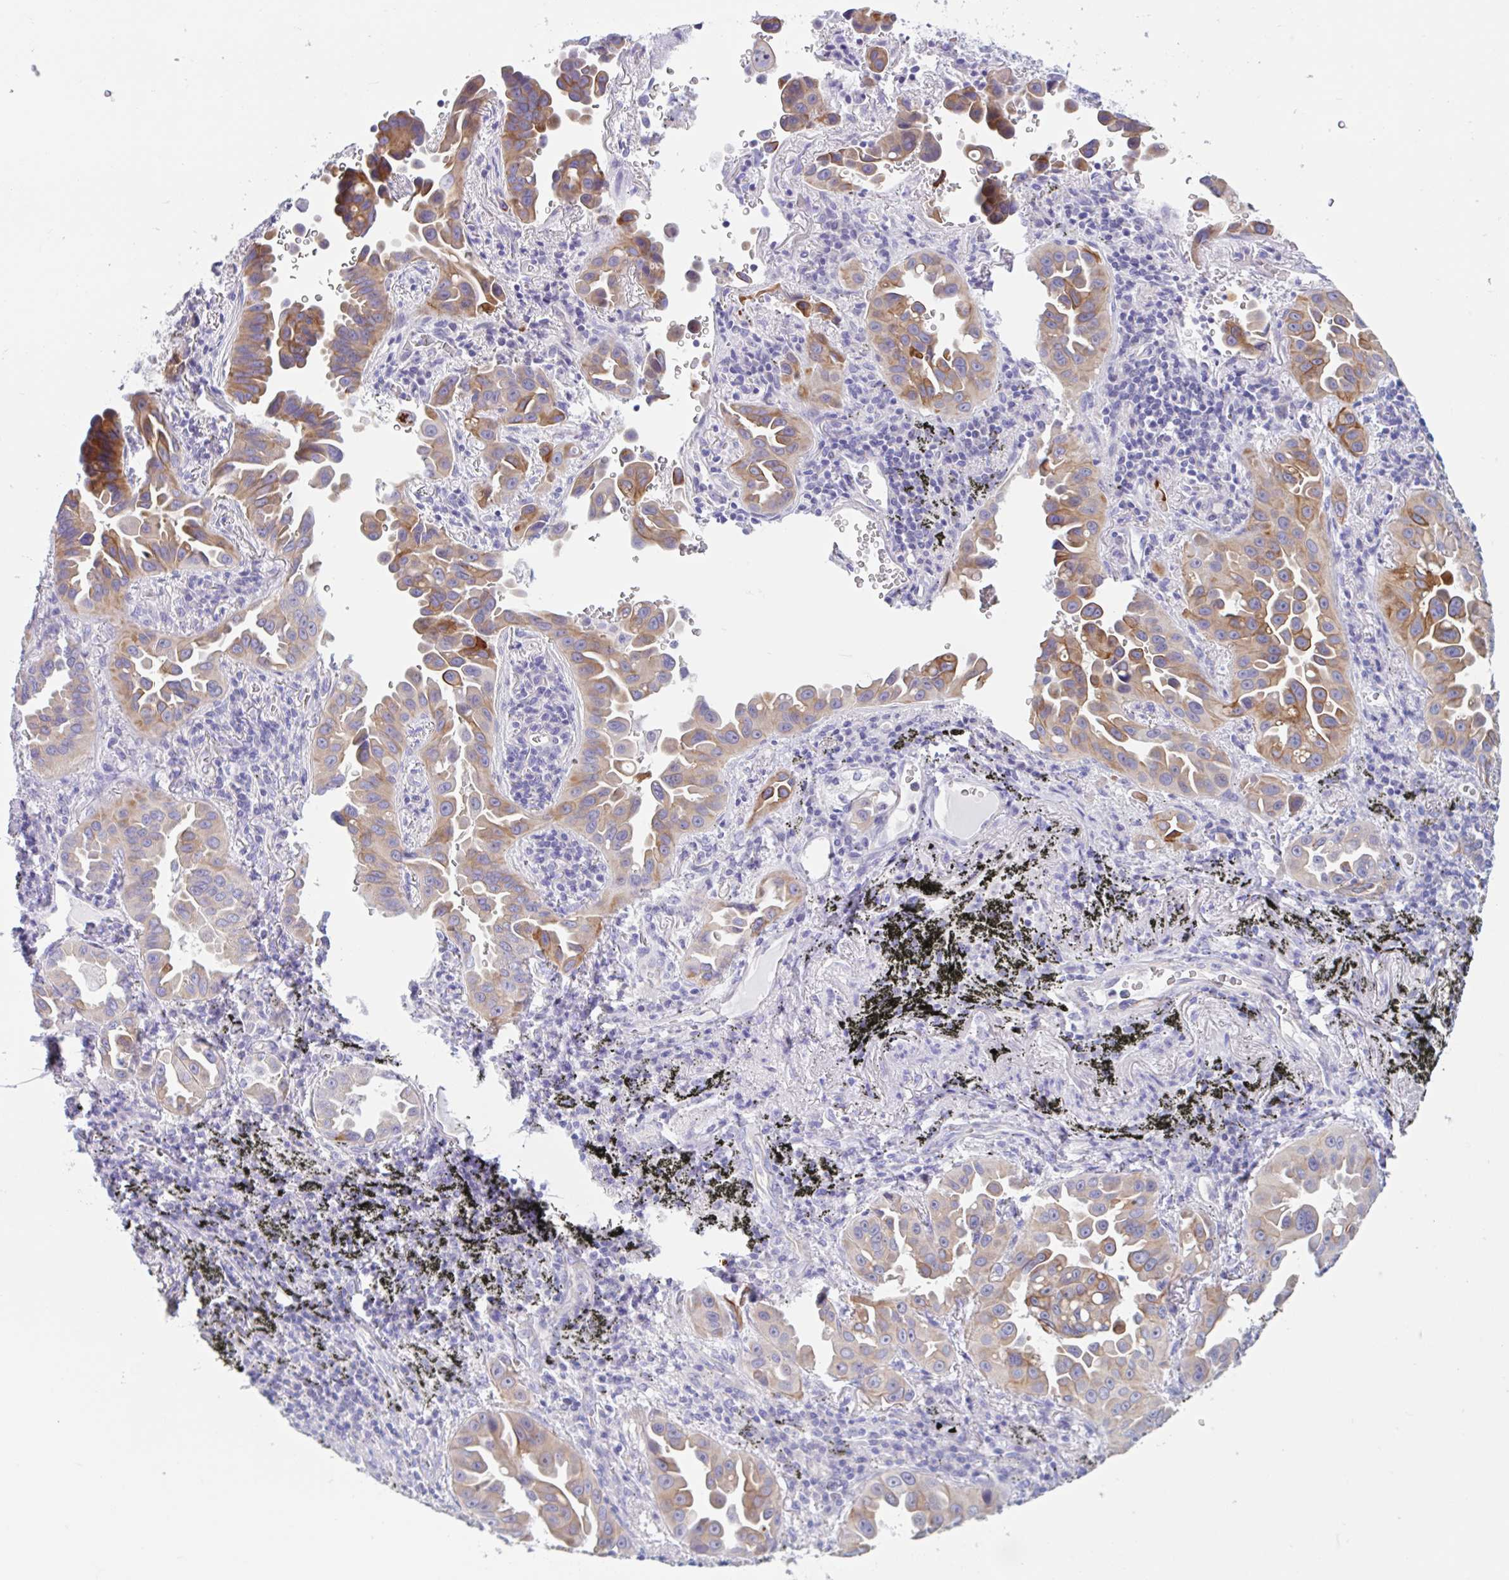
{"staining": {"intensity": "moderate", "quantity": ">75%", "location": "cytoplasmic/membranous"}, "tissue": "lung cancer", "cell_type": "Tumor cells", "image_type": "cancer", "snomed": [{"axis": "morphology", "description": "Adenocarcinoma, NOS"}, {"axis": "topography", "description": "Lung"}], "caption": "Moderate cytoplasmic/membranous protein staining is appreciated in about >75% of tumor cells in lung adenocarcinoma. The staining is performed using DAB (3,3'-diaminobenzidine) brown chromogen to label protein expression. The nuclei are counter-stained blue using hematoxylin.", "gene": "OR6N2", "patient": {"sex": "male", "age": 68}}